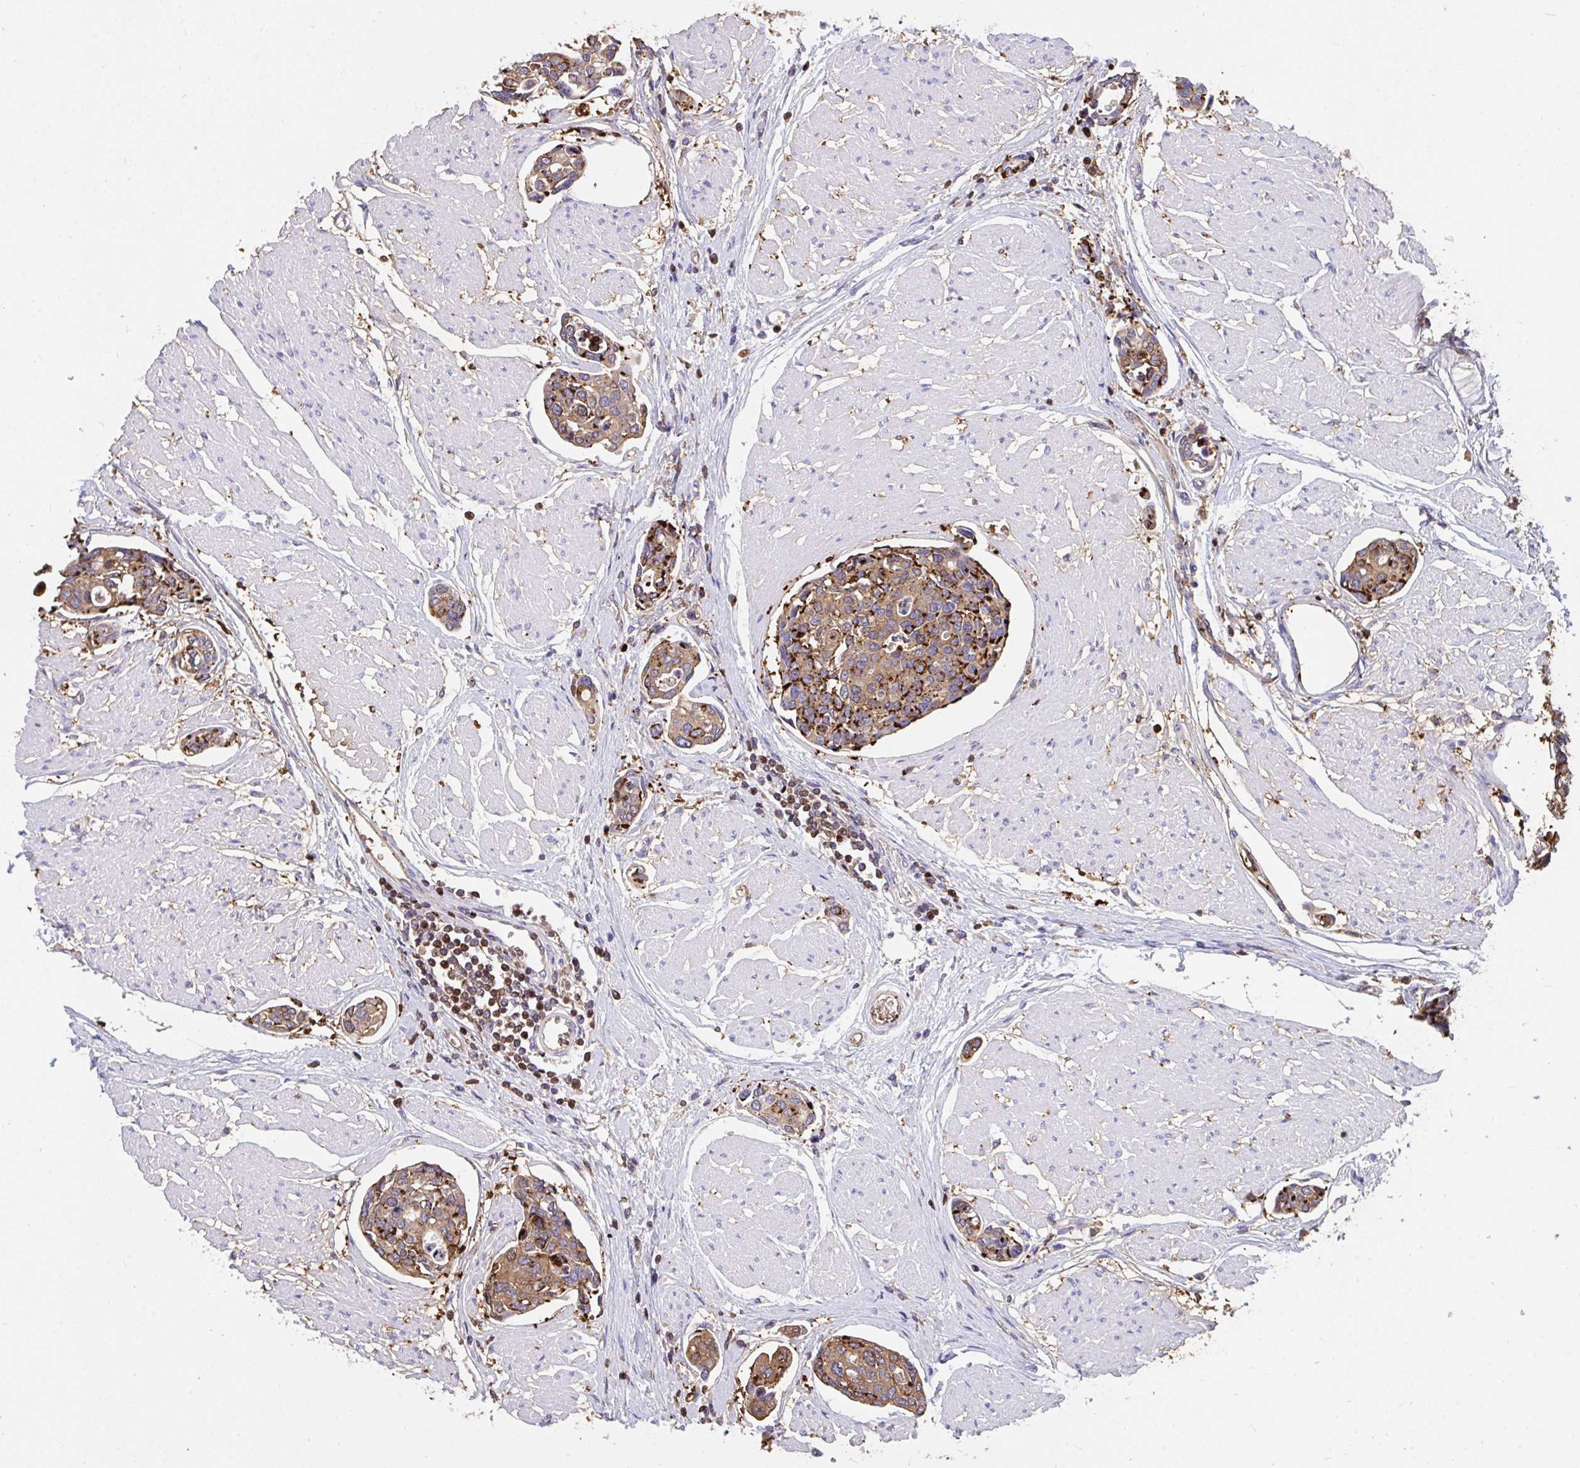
{"staining": {"intensity": "moderate", "quantity": ">75%", "location": "cytoplasmic/membranous"}, "tissue": "urothelial cancer", "cell_type": "Tumor cells", "image_type": "cancer", "snomed": [{"axis": "morphology", "description": "Urothelial carcinoma, High grade"}, {"axis": "topography", "description": "Urinary bladder"}], "caption": "An image of human urothelial carcinoma (high-grade) stained for a protein displays moderate cytoplasmic/membranous brown staining in tumor cells.", "gene": "CFL1", "patient": {"sex": "male", "age": 78}}